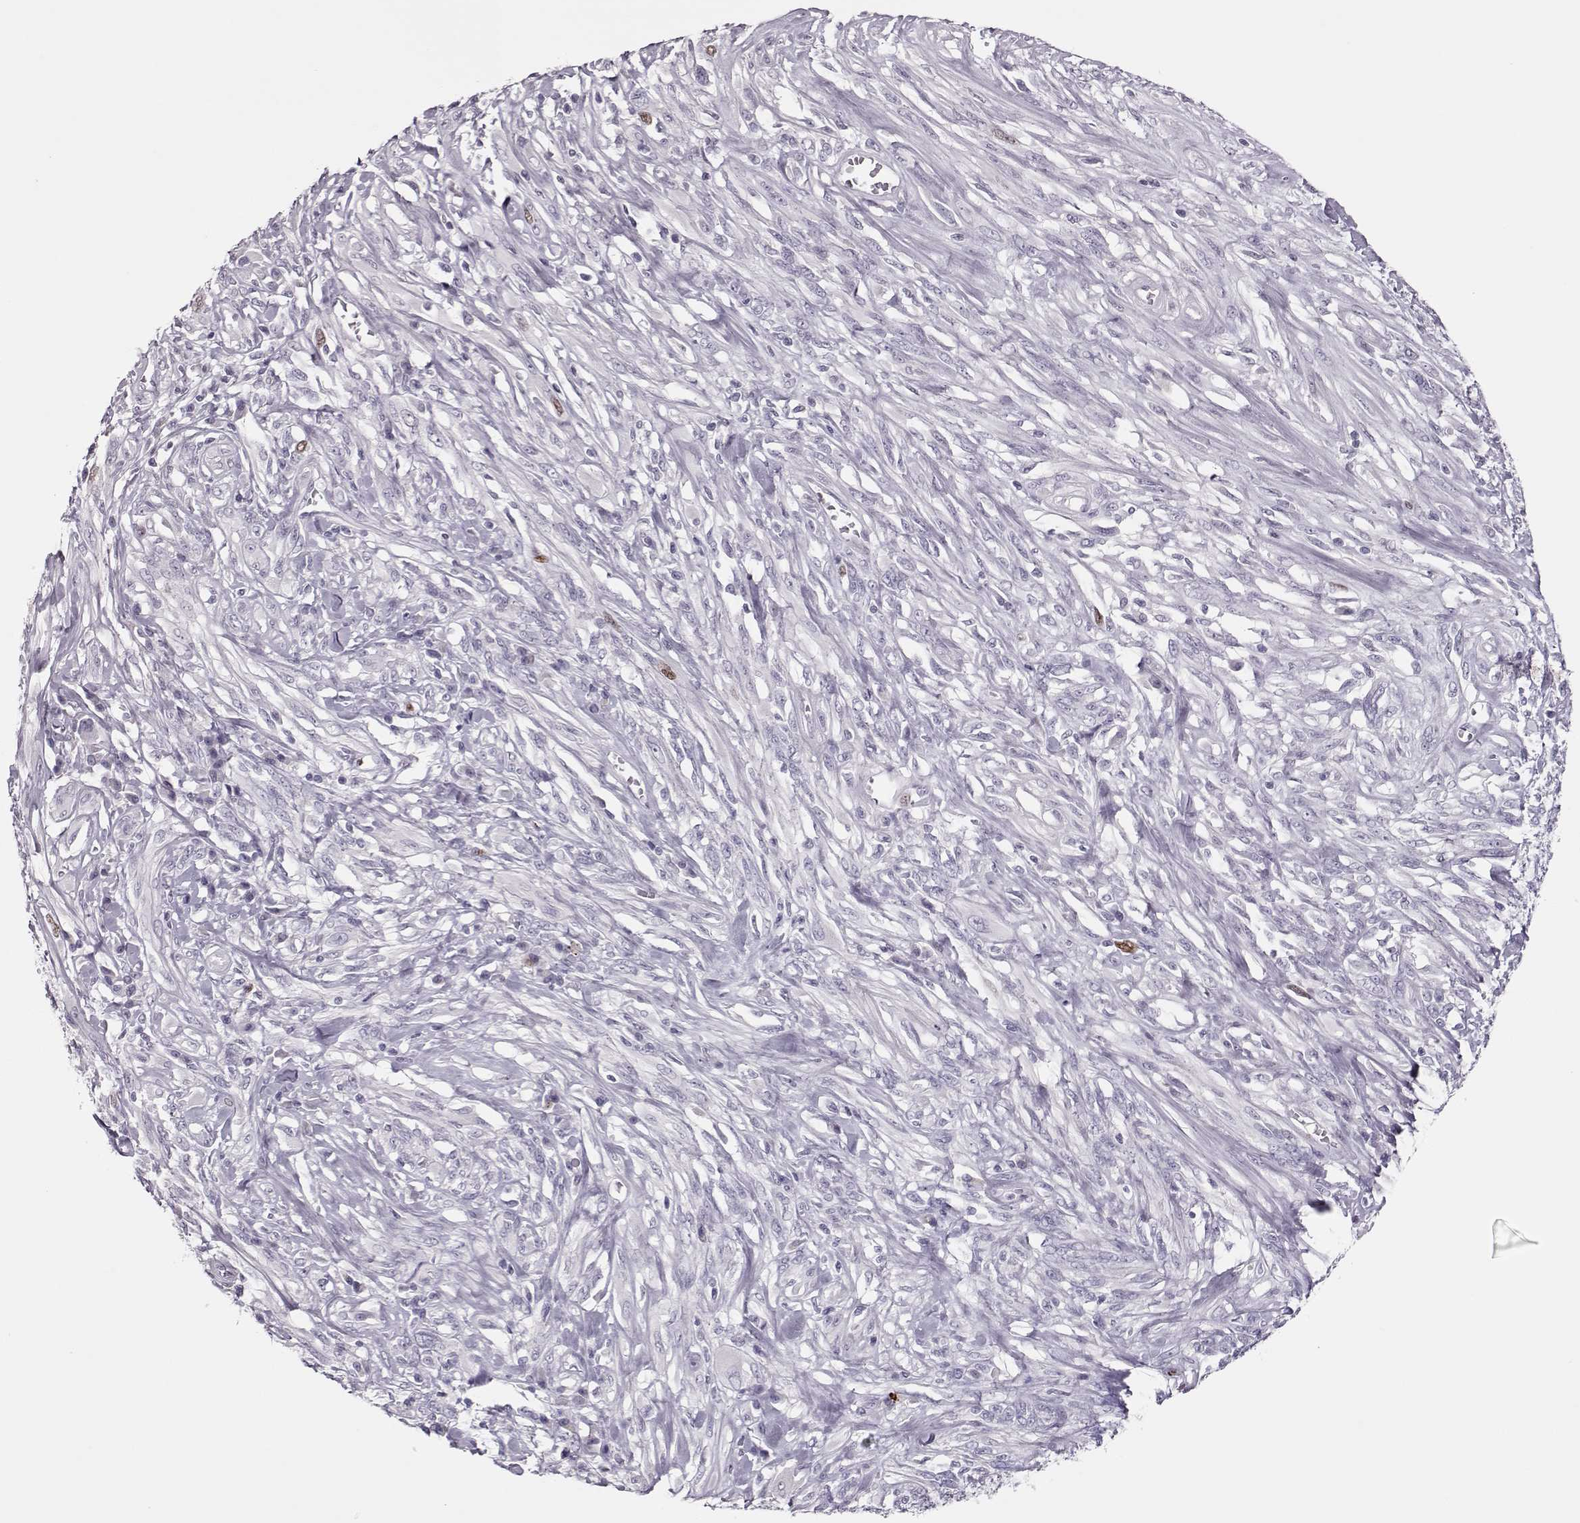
{"staining": {"intensity": "negative", "quantity": "none", "location": "none"}, "tissue": "melanoma", "cell_type": "Tumor cells", "image_type": "cancer", "snomed": [{"axis": "morphology", "description": "Malignant melanoma, NOS"}, {"axis": "topography", "description": "Skin"}], "caption": "Tumor cells show no significant protein expression in malignant melanoma. Nuclei are stained in blue.", "gene": "SGO1", "patient": {"sex": "female", "age": 91}}